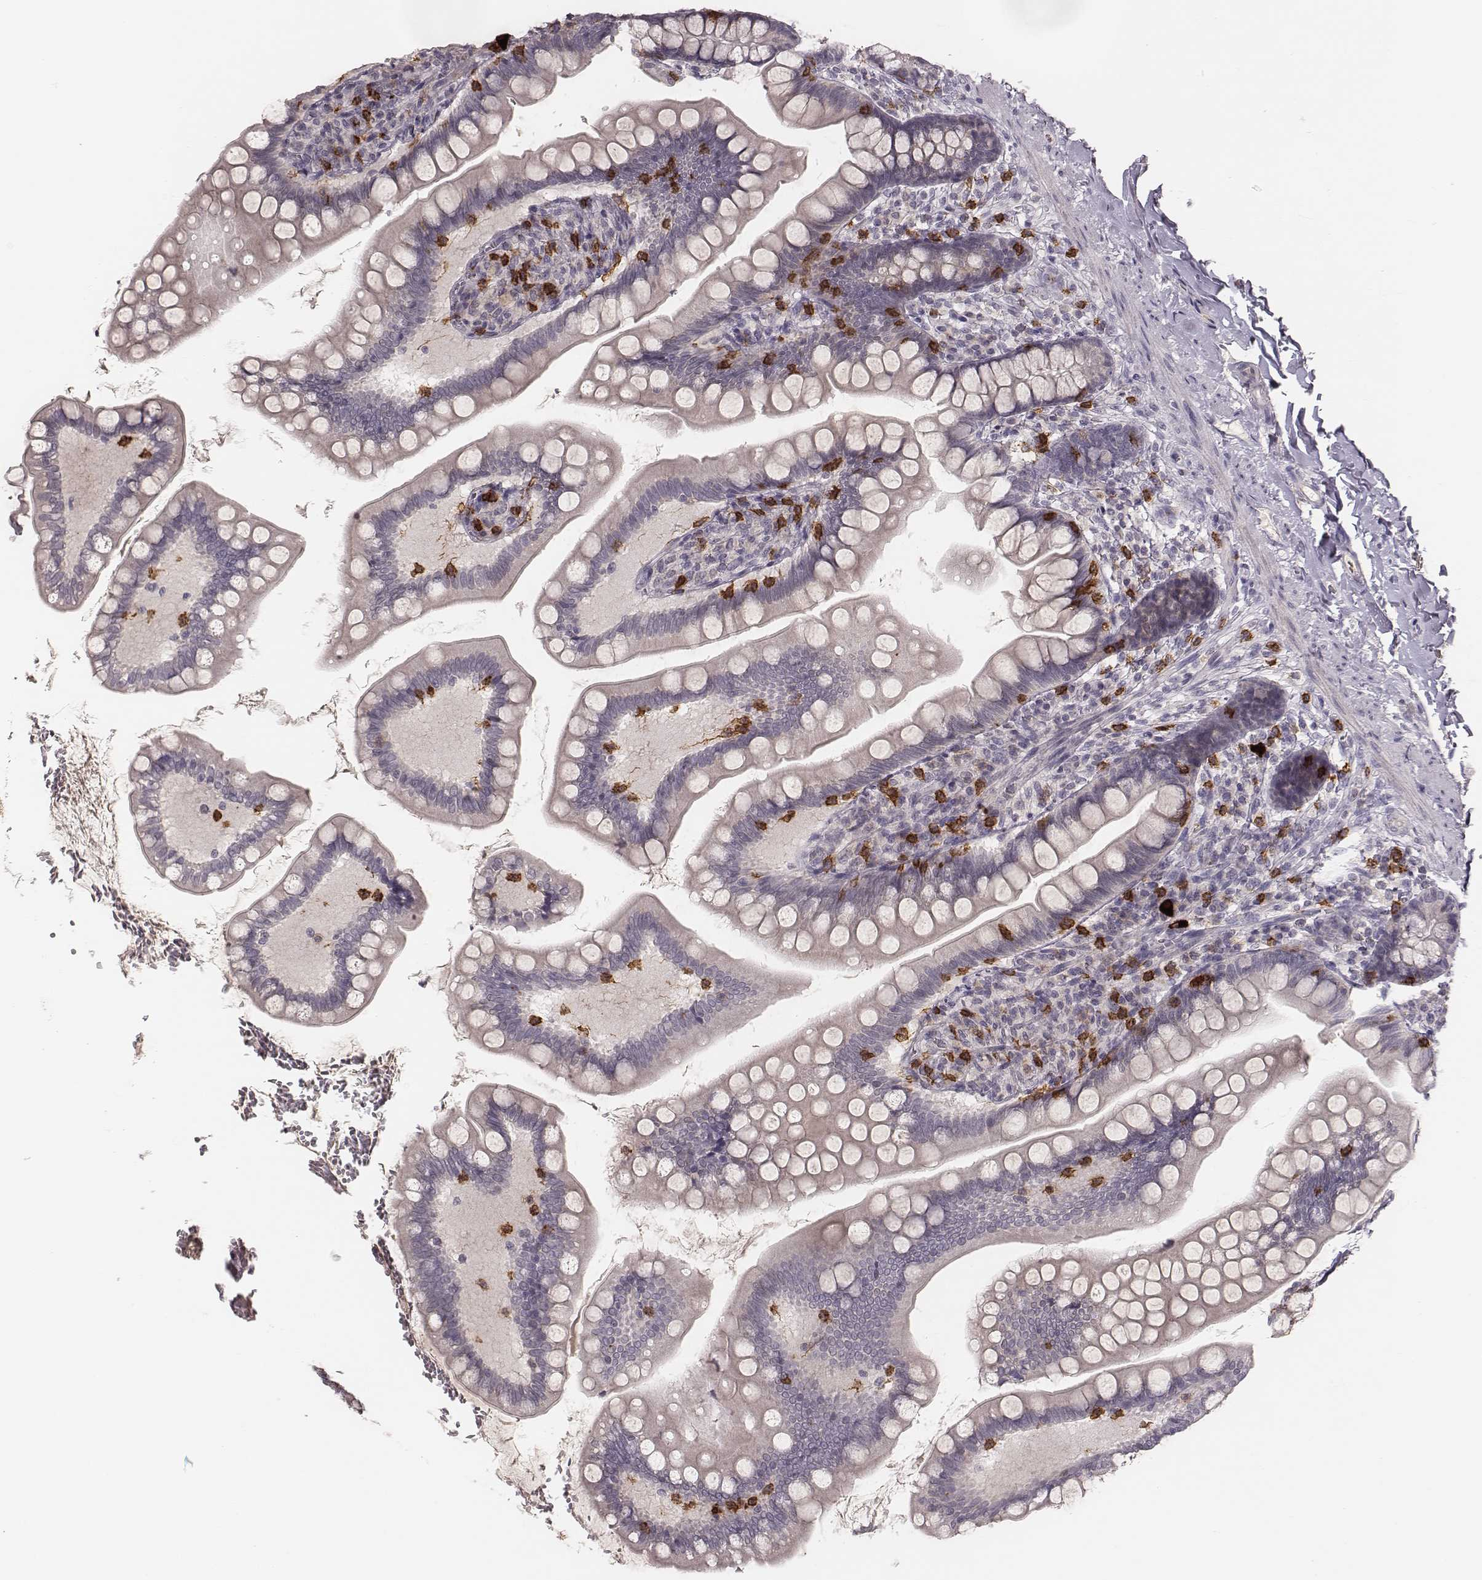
{"staining": {"intensity": "negative", "quantity": "none", "location": "none"}, "tissue": "small intestine", "cell_type": "Glandular cells", "image_type": "normal", "snomed": [{"axis": "morphology", "description": "Normal tissue, NOS"}, {"axis": "topography", "description": "Small intestine"}], "caption": "This is an IHC photomicrograph of unremarkable human small intestine. There is no staining in glandular cells.", "gene": "CD8A", "patient": {"sex": "female", "age": 56}}